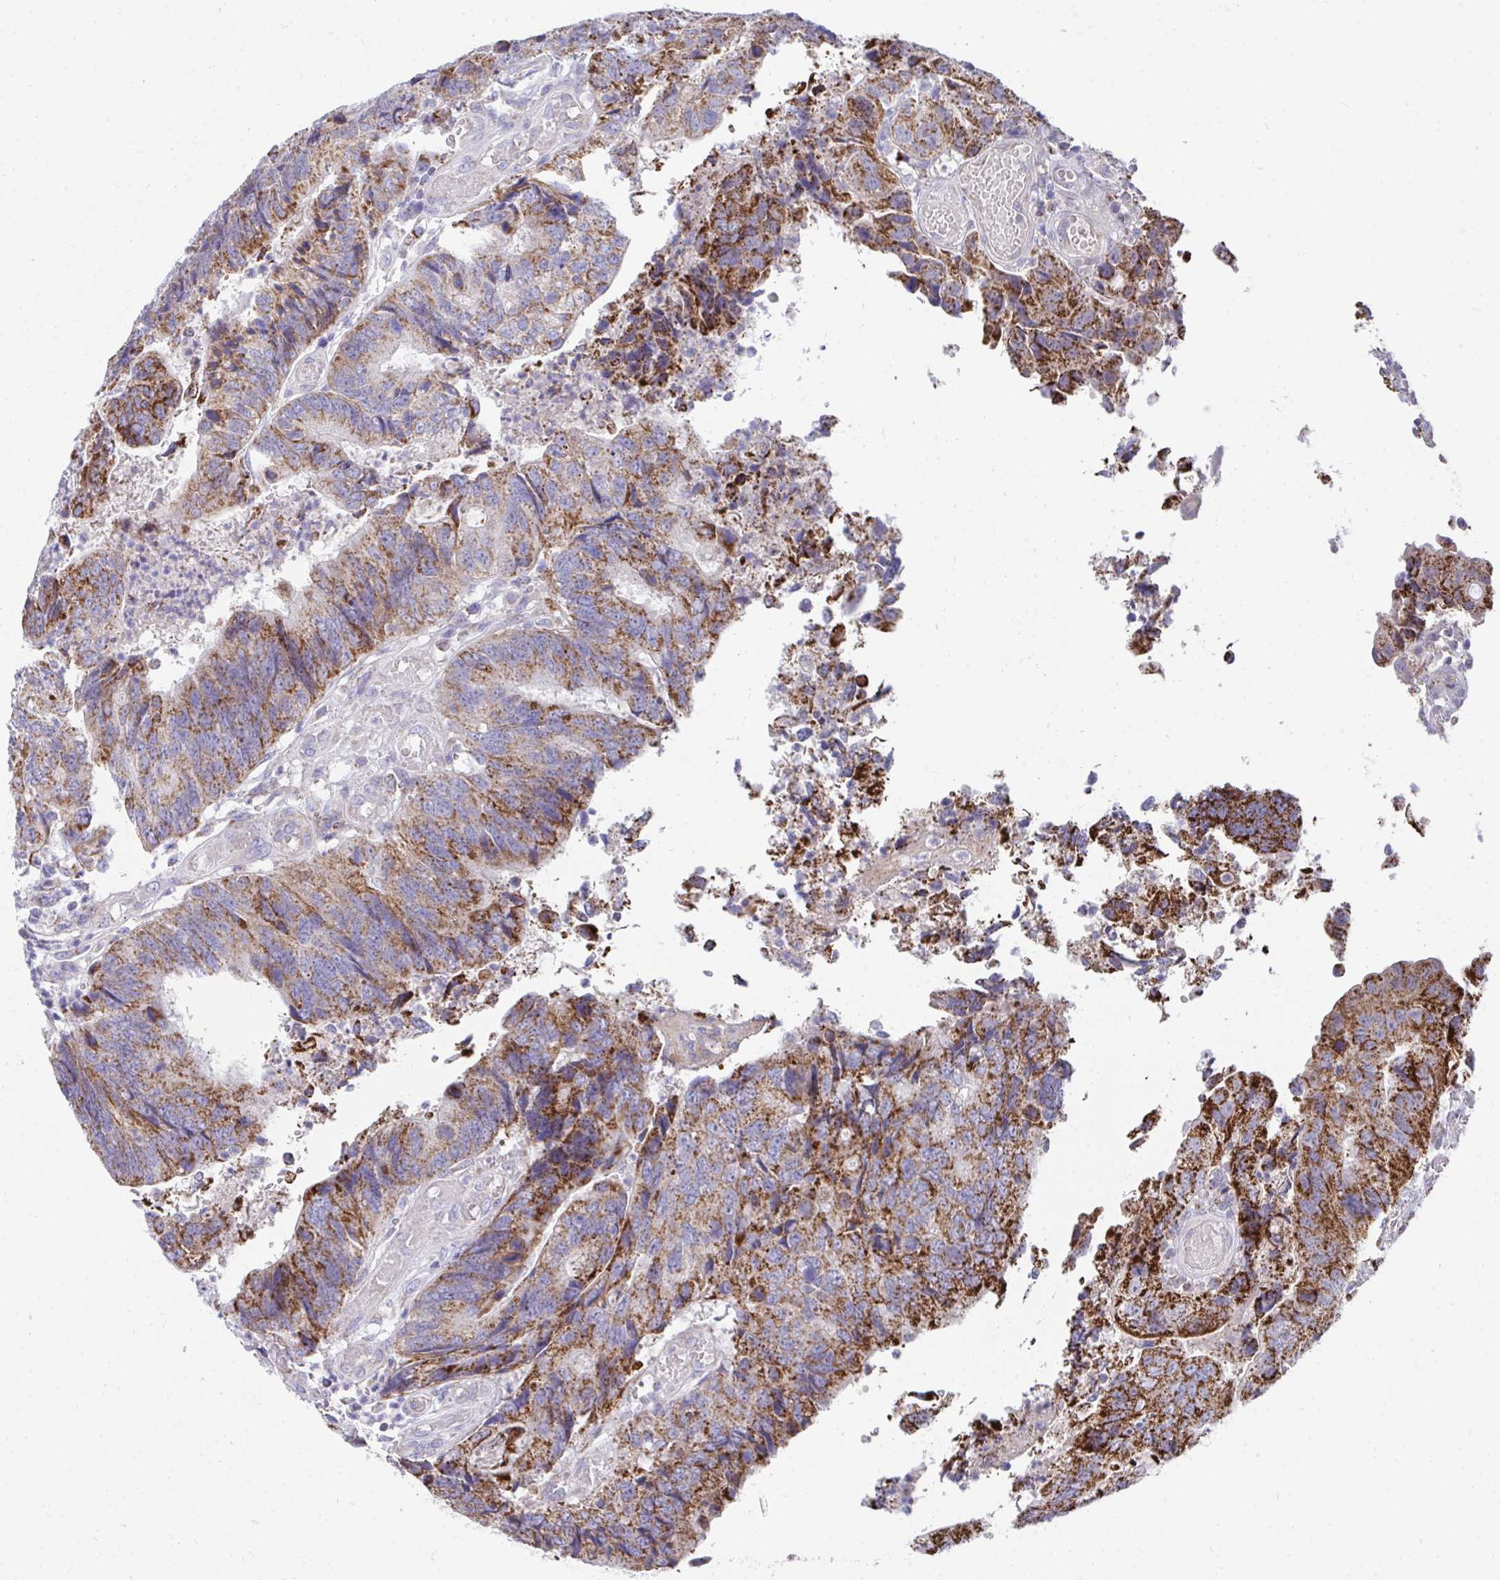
{"staining": {"intensity": "strong", "quantity": ">75%", "location": "cytoplasmic/membranous"}, "tissue": "colorectal cancer", "cell_type": "Tumor cells", "image_type": "cancer", "snomed": [{"axis": "morphology", "description": "Adenocarcinoma, NOS"}, {"axis": "topography", "description": "Colon"}], "caption": "This is an image of IHC staining of colorectal adenocarcinoma, which shows strong positivity in the cytoplasmic/membranous of tumor cells.", "gene": "PRRG3", "patient": {"sex": "female", "age": 67}}